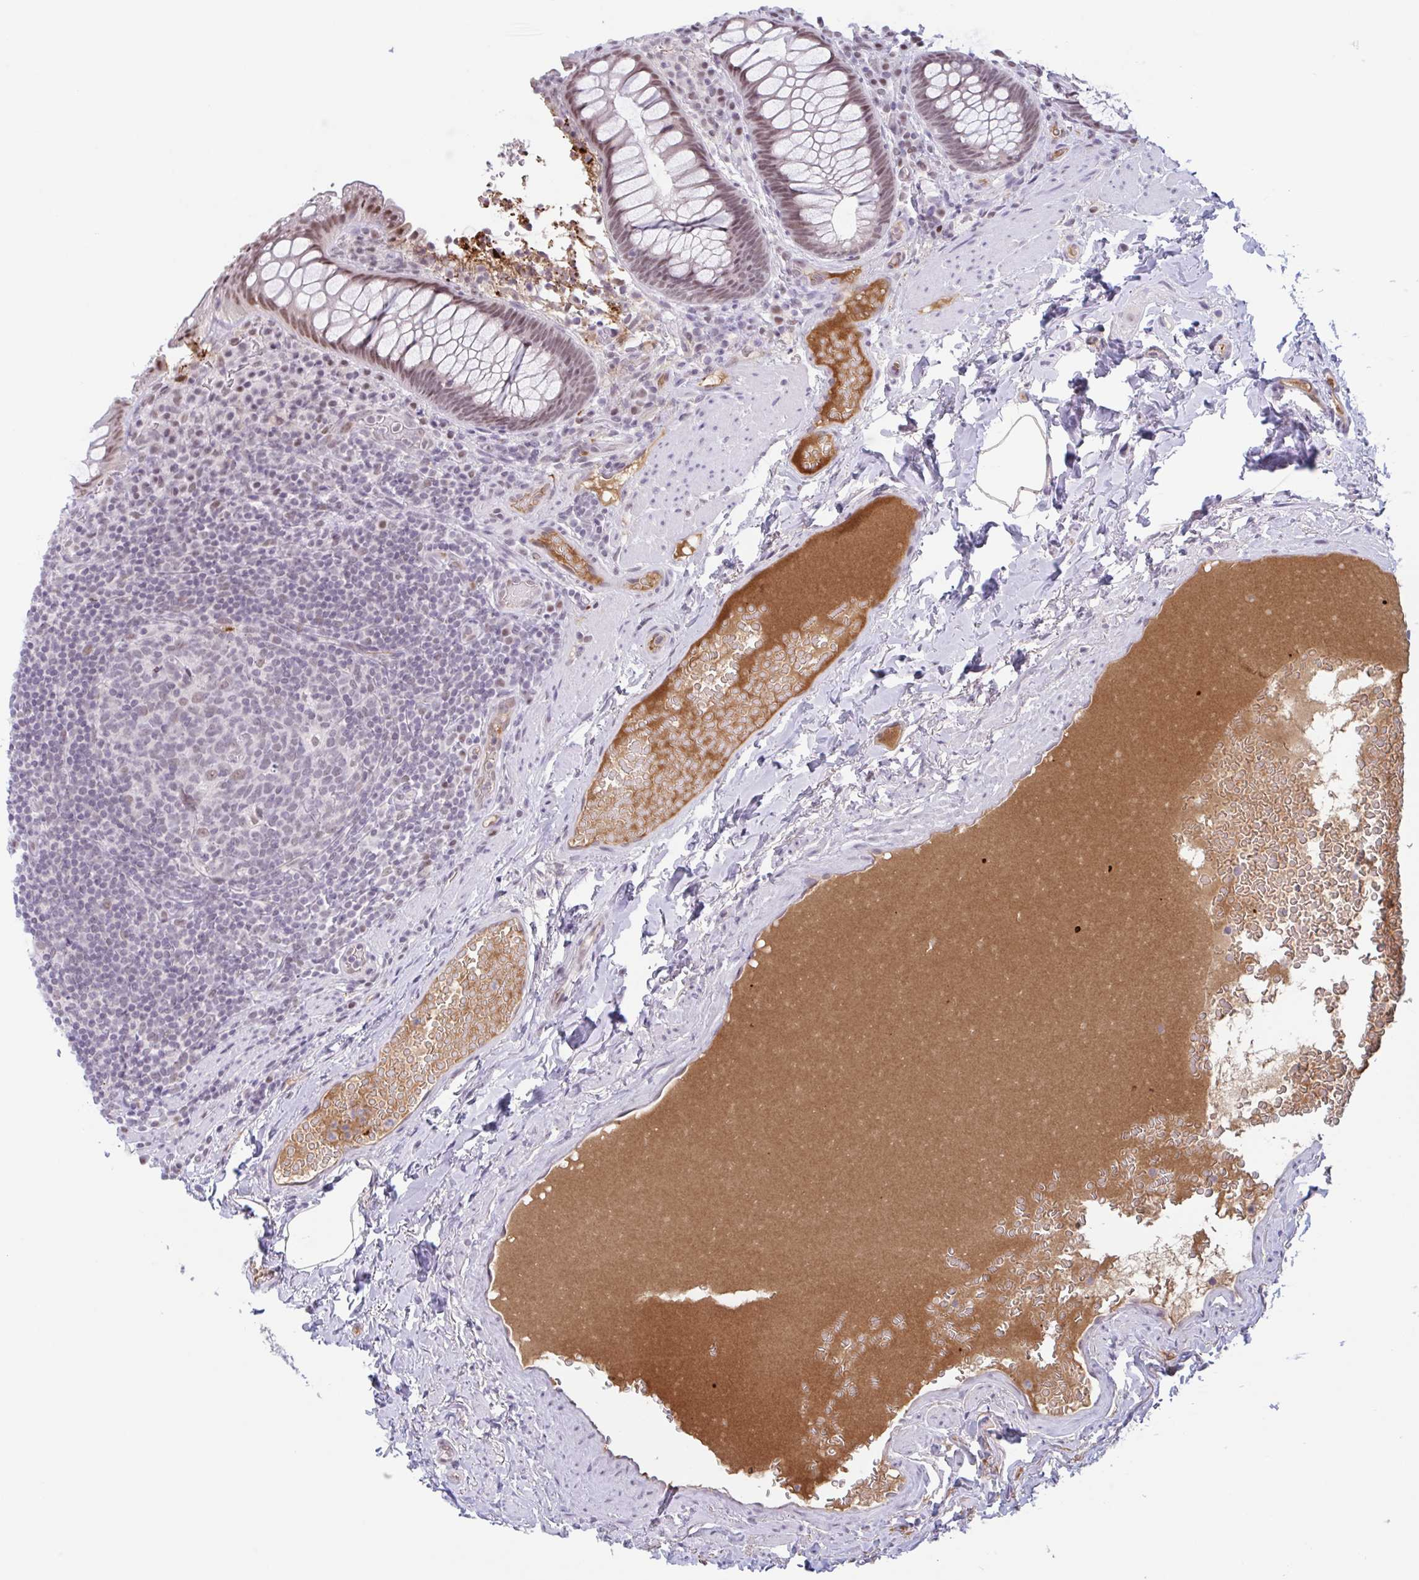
{"staining": {"intensity": "moderate", "quantity": ">75%", "location": "nuclear"}, "tissue": "rectum", "cell_type": "Glandular cells", "image_type": "normal", "snomed": [{"axis": "morphology", "description": "Normal tissue, NOS"}, {"axis": "topography", "description": "Rectum"}], "caption": "DAB immunohistochemical staining of normal rectum shows moderate nuclear protein staining in approximately >75% of glandular cells.", "gene": "PLG", "patient": {"sex": "female", "age": 69}}